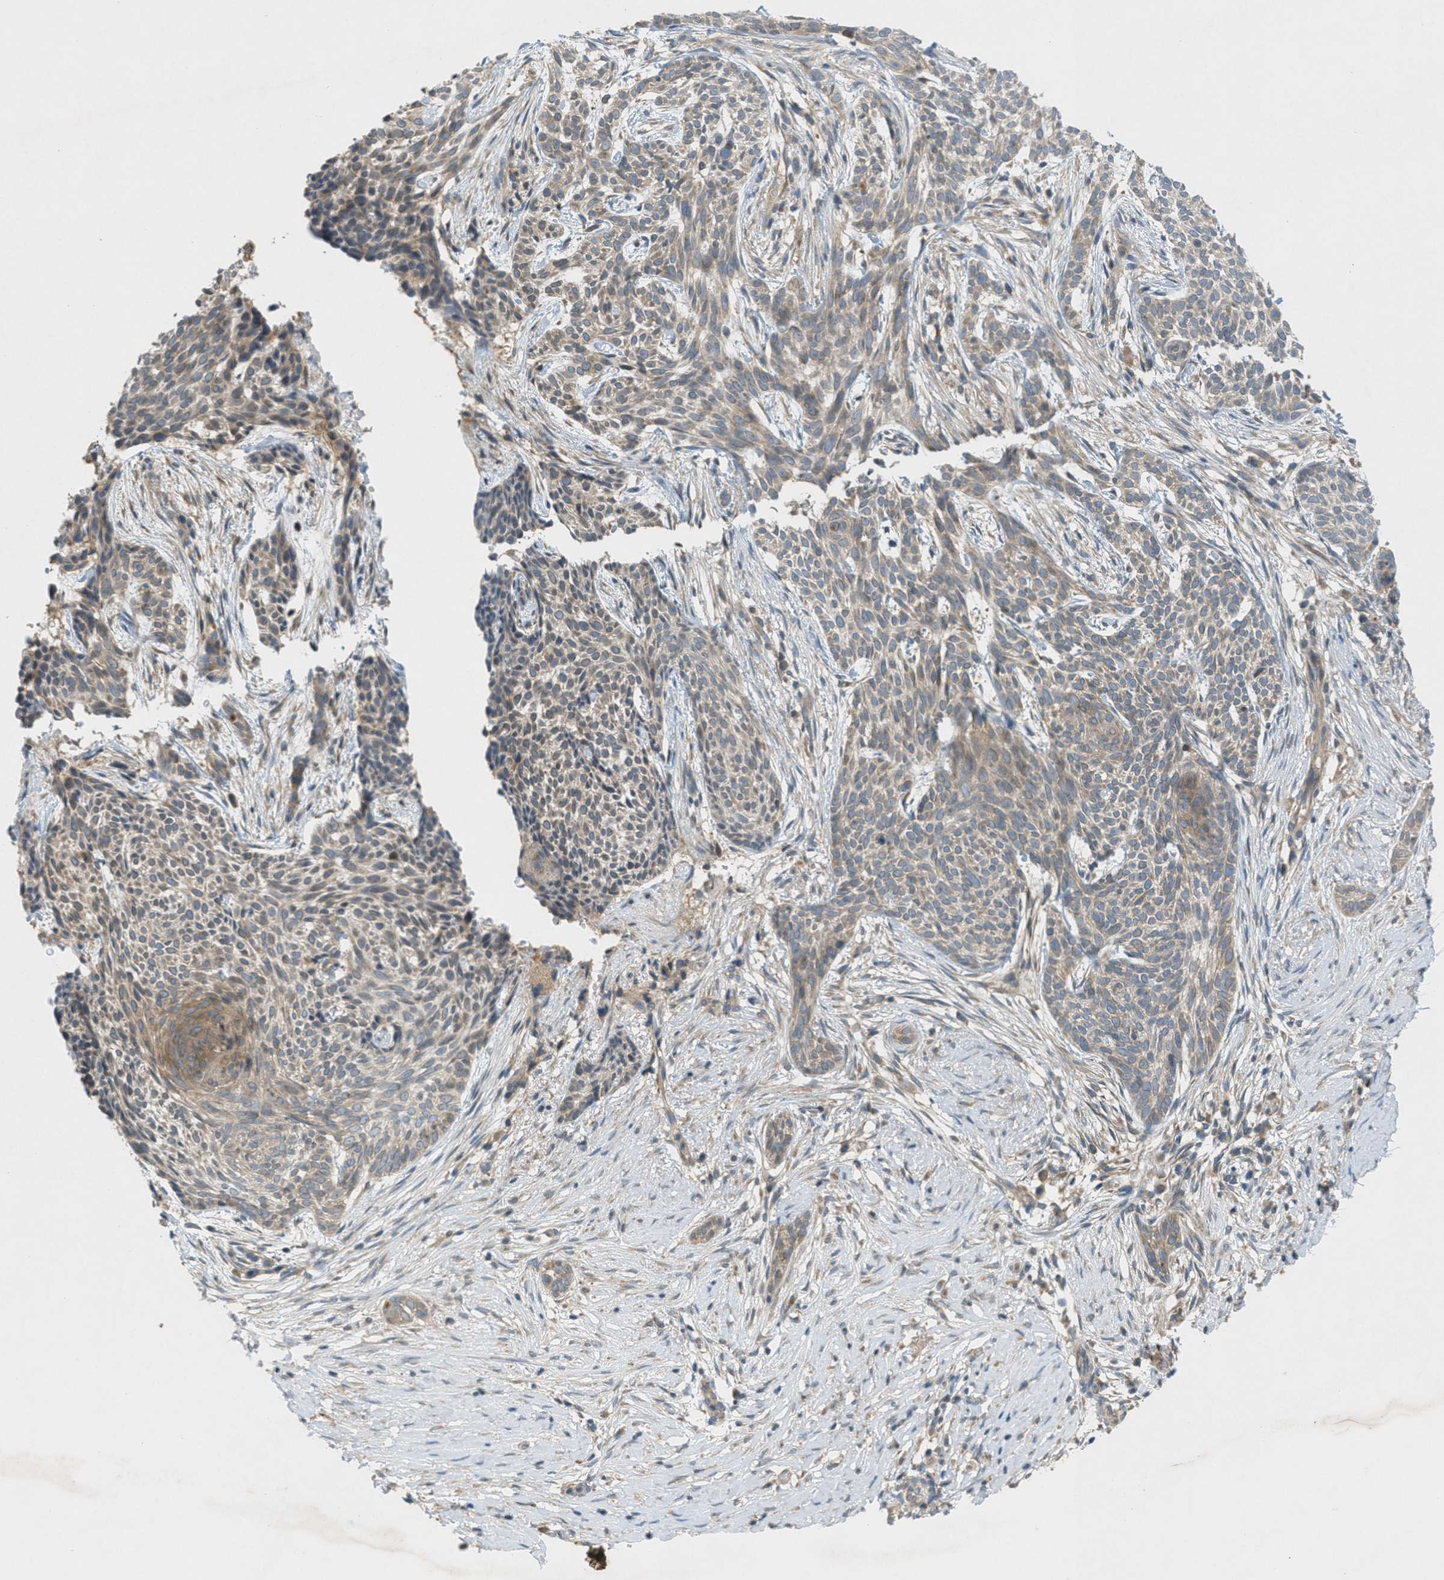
{"staining": {"intensity": "weak", "quantity": ">75%", "location": "cytoplasmic/membranous"}, "tissue": "skin cancer", "cell_type": "Tumor cells", "image_type": "cancer", "snomed": [{"axis": "morphology", "description": "Basal cell carcinoma"}, {"axis": "topography", "description": "Skin"}], "caption": "Approximately >75% of tumor cells in basal cell carcinoma (skin) reveal weak cytoplasmic/membranous protein staining as visualized by brown immunohistochemical staining.", "gene": "SIGMAR1", "patient": {"sex": "female", "age": 59}}